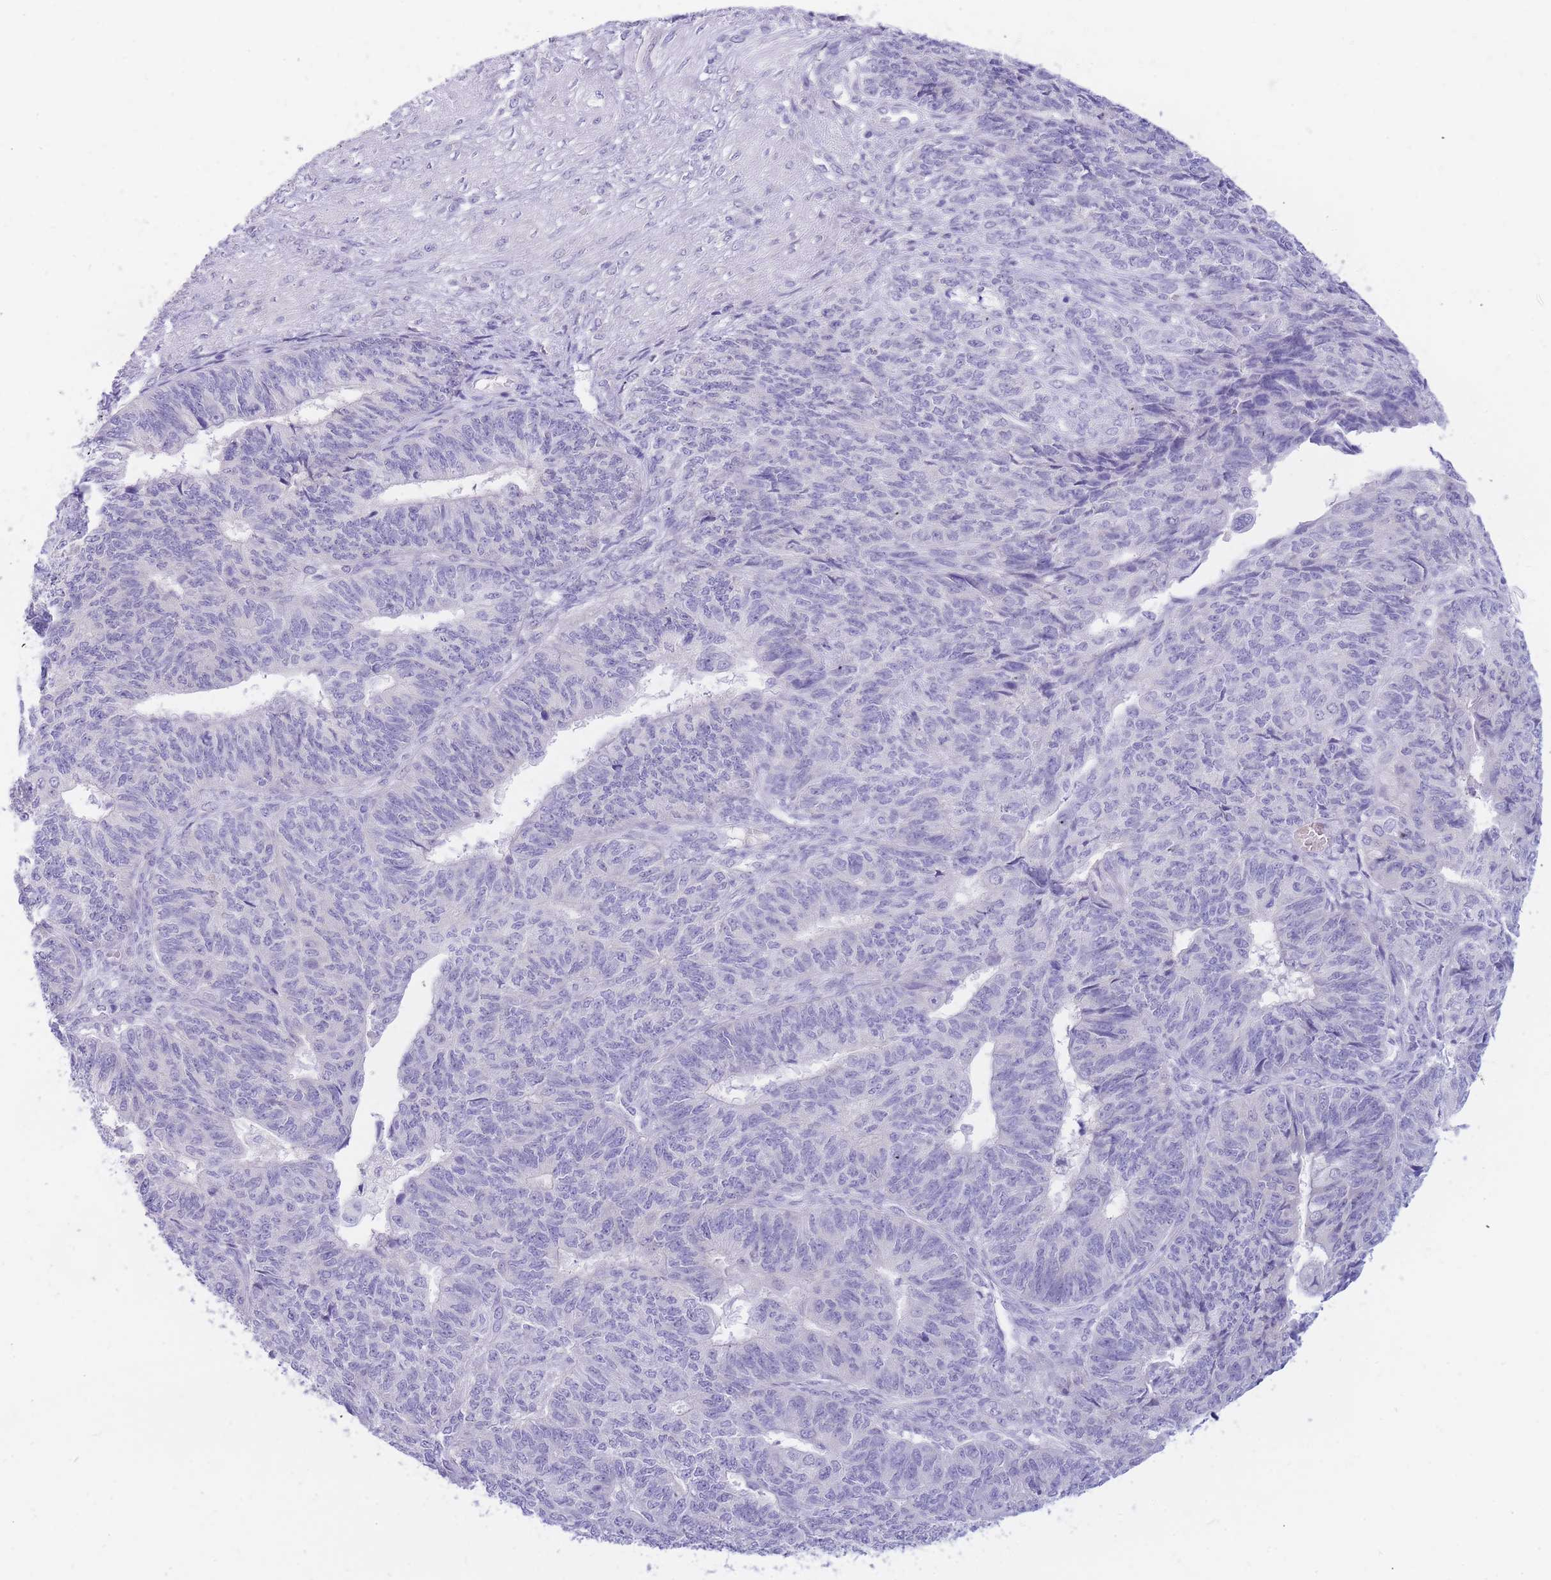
{"staining": {"intensity": "negative", "quantity": "none", "location": "none"}, "tissue": "endometrial cancer", "cell_type": "Tumor cells", "image_type": "cancer", "snomed": [{"axis": "morphology", "description": "Adenocarcinoma, NOS"}, {"axis": "topography", "description": "Endometrium"}], "caption": "This is an immunohistochemistry photomicrograph of human endometrial cancer (adenocarcinoma). There is no positivity in tumor cells.", "gene": "SSUH2", "patient": {"sex": "female", "age": 32}}